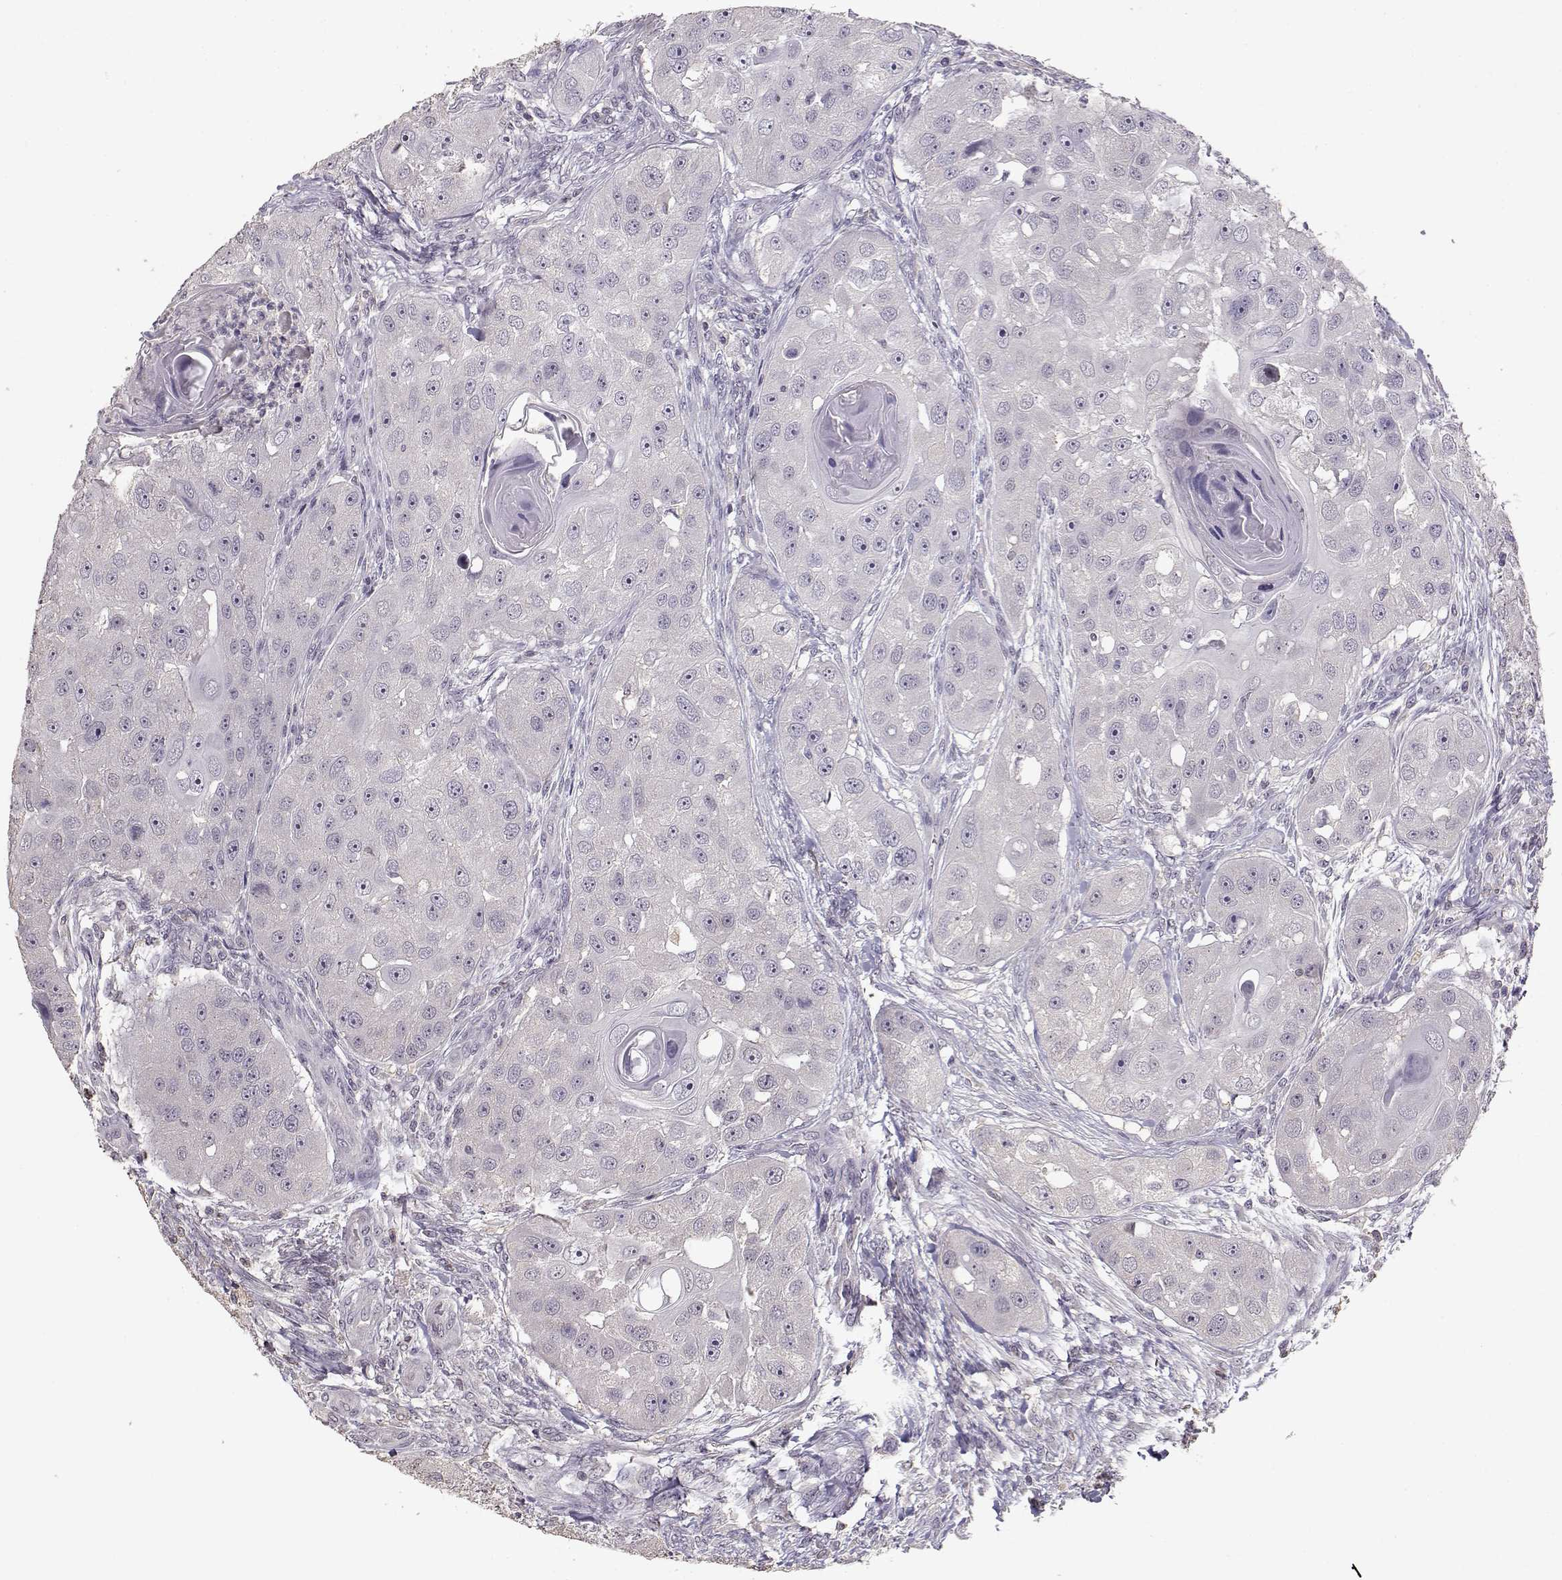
{"staining": {"intensity": "negative", "quantity": "none", "location": "none"}, "tissue": "head and neck cancer", "cell_type": "Tumor cells", "image_type": "cancer", "snomed": [{"axis": "morphology", "description": "Squamous cell carcinoma, NOS"}, {"axis": "topography", "description": "Head-Neck"}], "caption": "Immunohistochemistry of human head and neck cancer (squamous cell carcinoma) demonstrates no expression in tumor cells.", "gene": "UROC1", "patient": {"sex": "male", "age": 51}}